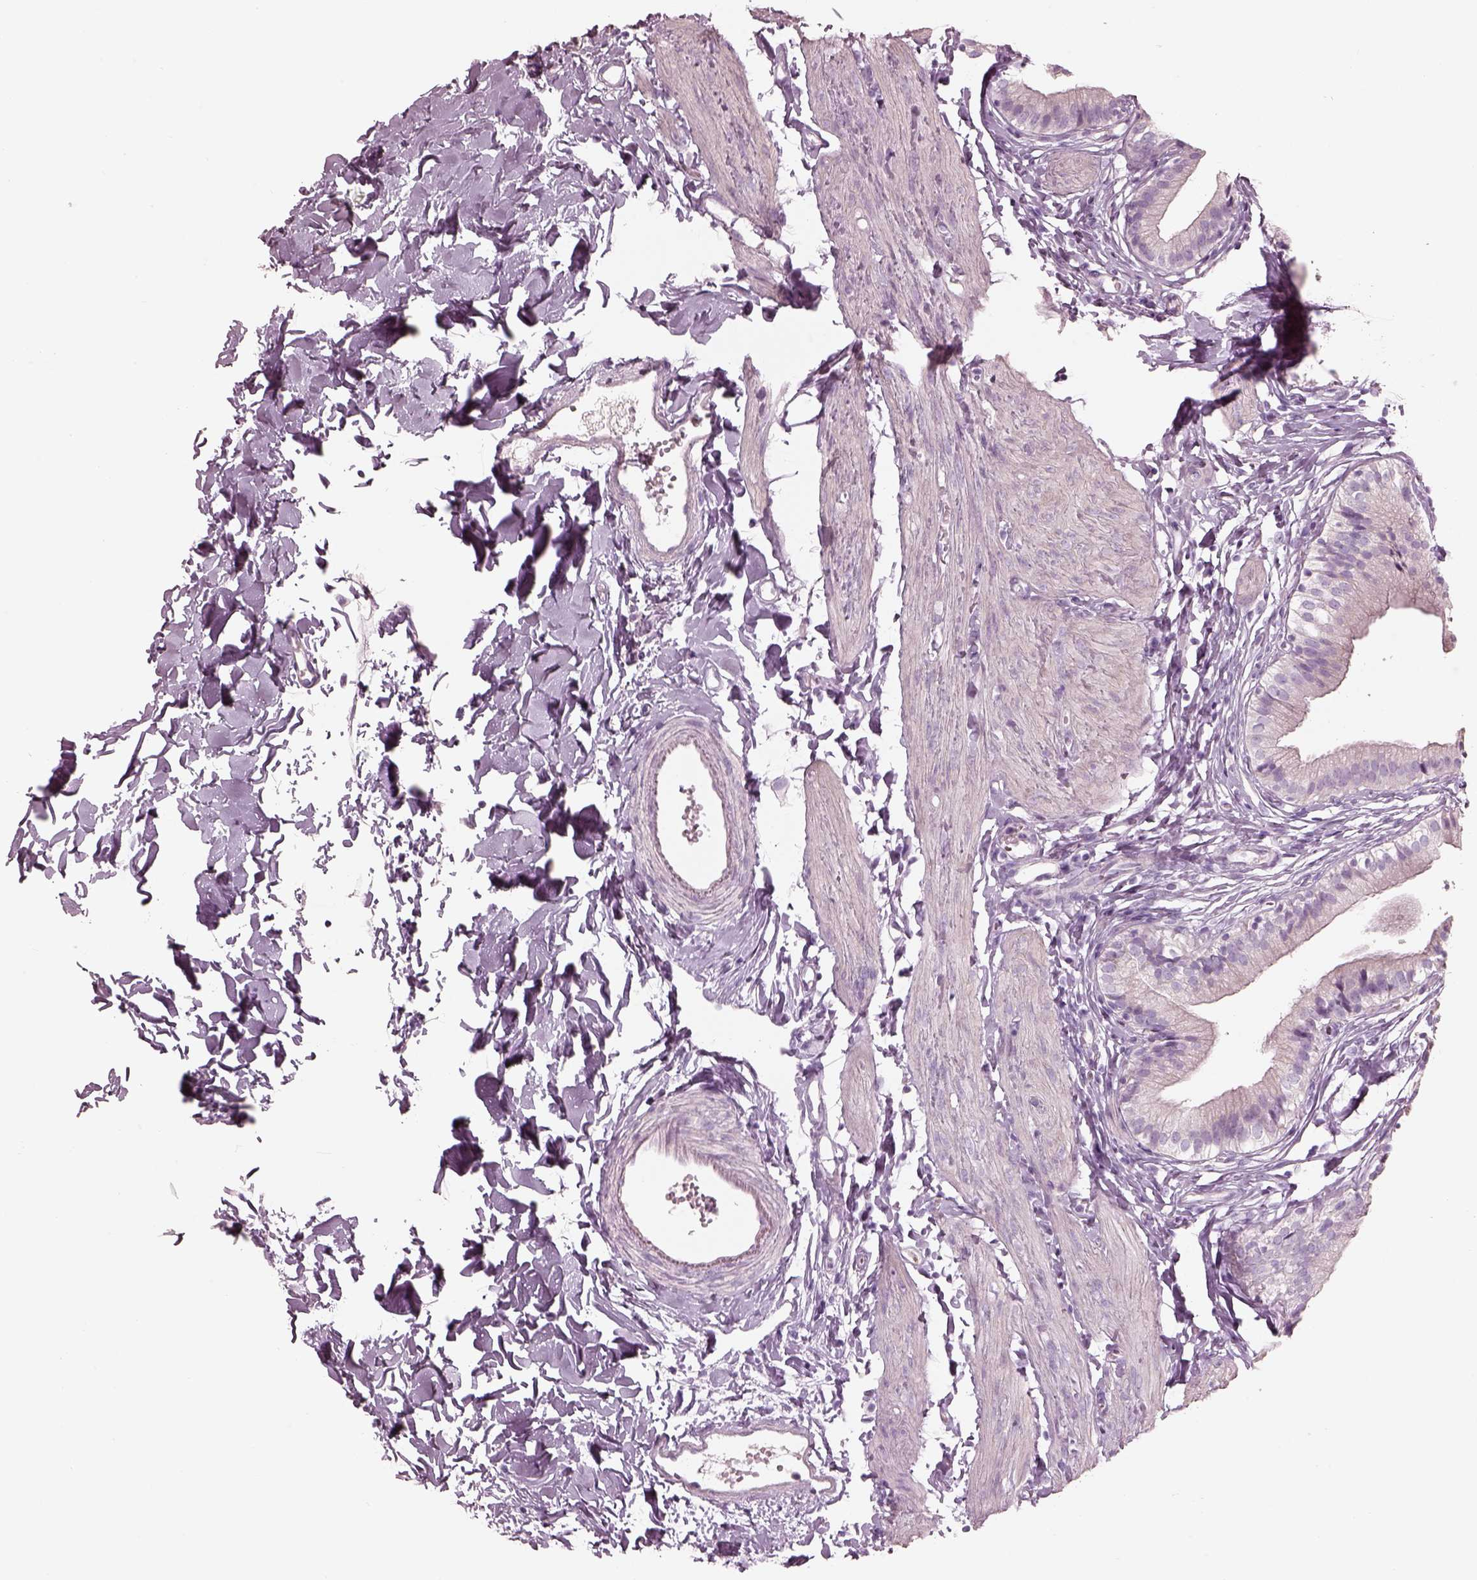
{"staining": {"intensity": "negative", "quantity": "none", "location": "none"}, "tissue": "gallbladder", "cell_type": "Glandular cells", "image_type": "normal", "snomed": [{"axis": "morphology", "description": "Normal tissue, NOS"}, {"axis": "topography", "description": "Gallbladder"}], "caption": "Image shows no protein positivity in glandular cells of benign gallbladder.", "gene": "RSPH9", "patient": {"sex": "female", "age": 47}}